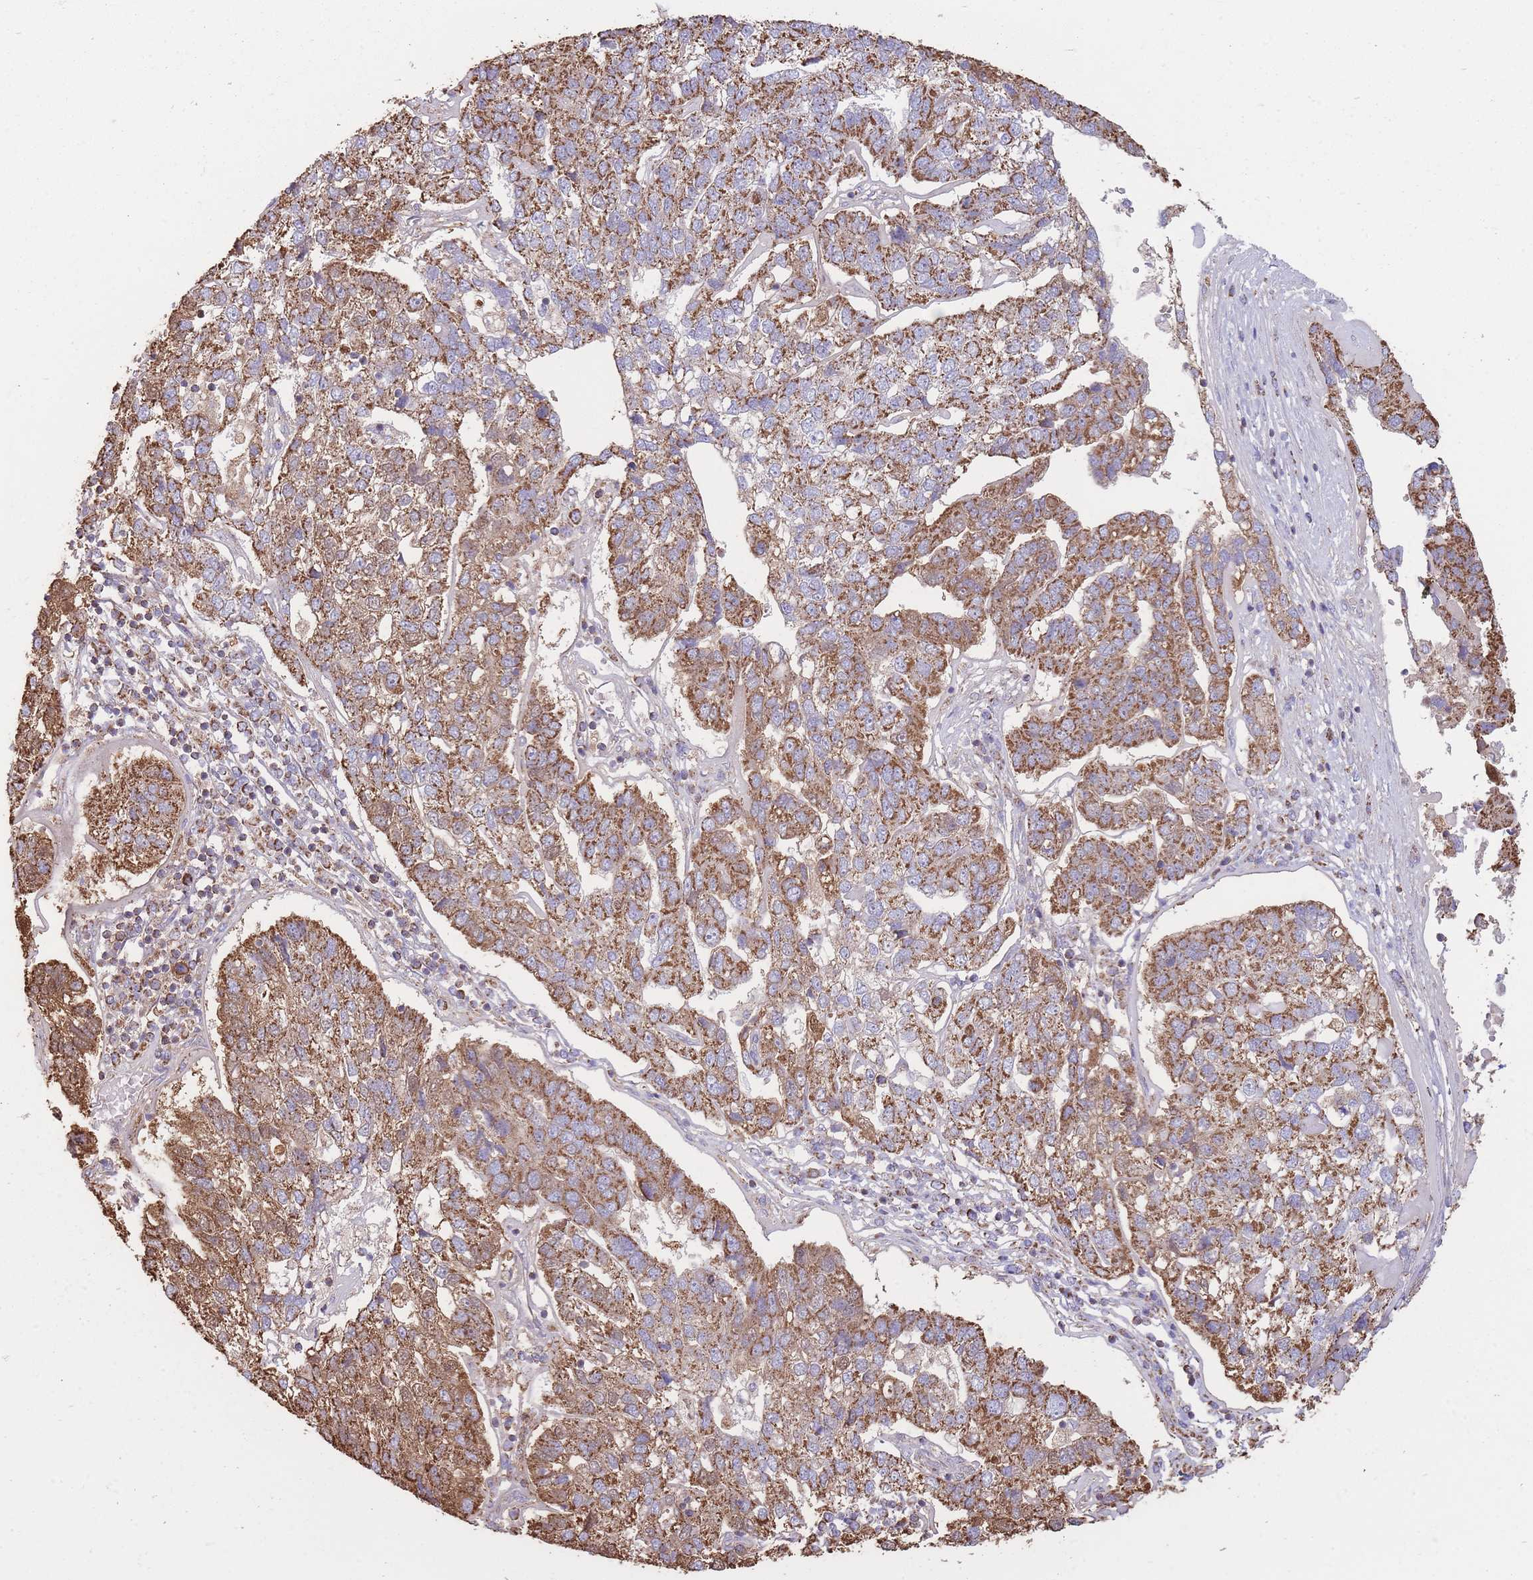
{"staining": {"intensity": "moderate", "quantity": ">75%", "location": "cytoplasmic/membranous"}, "tissue": "pancreatic cancer", "cell_type": "Tumor cells", "image_type": "cancer", "snomed": [{"axis": "morphology", "description": "Adenocarcinoma, NOS"}, {"axis": "topography", "description": "Pancreas"}], "caption": "Immunohistochemistry (IHC) (DAB (3,3'-diaminobenzidine)) staining of pancreatic cancer demonstrates moderate cytoplasmic/membranous protein expression in approximately >75% of tumor cells. (DAB (3,3'-diaminobenzidine) = brown stain, brightfield microscopy at high magnification).", "gene": "KIF16B", "patient": {"sex": "female", "age": 61}}